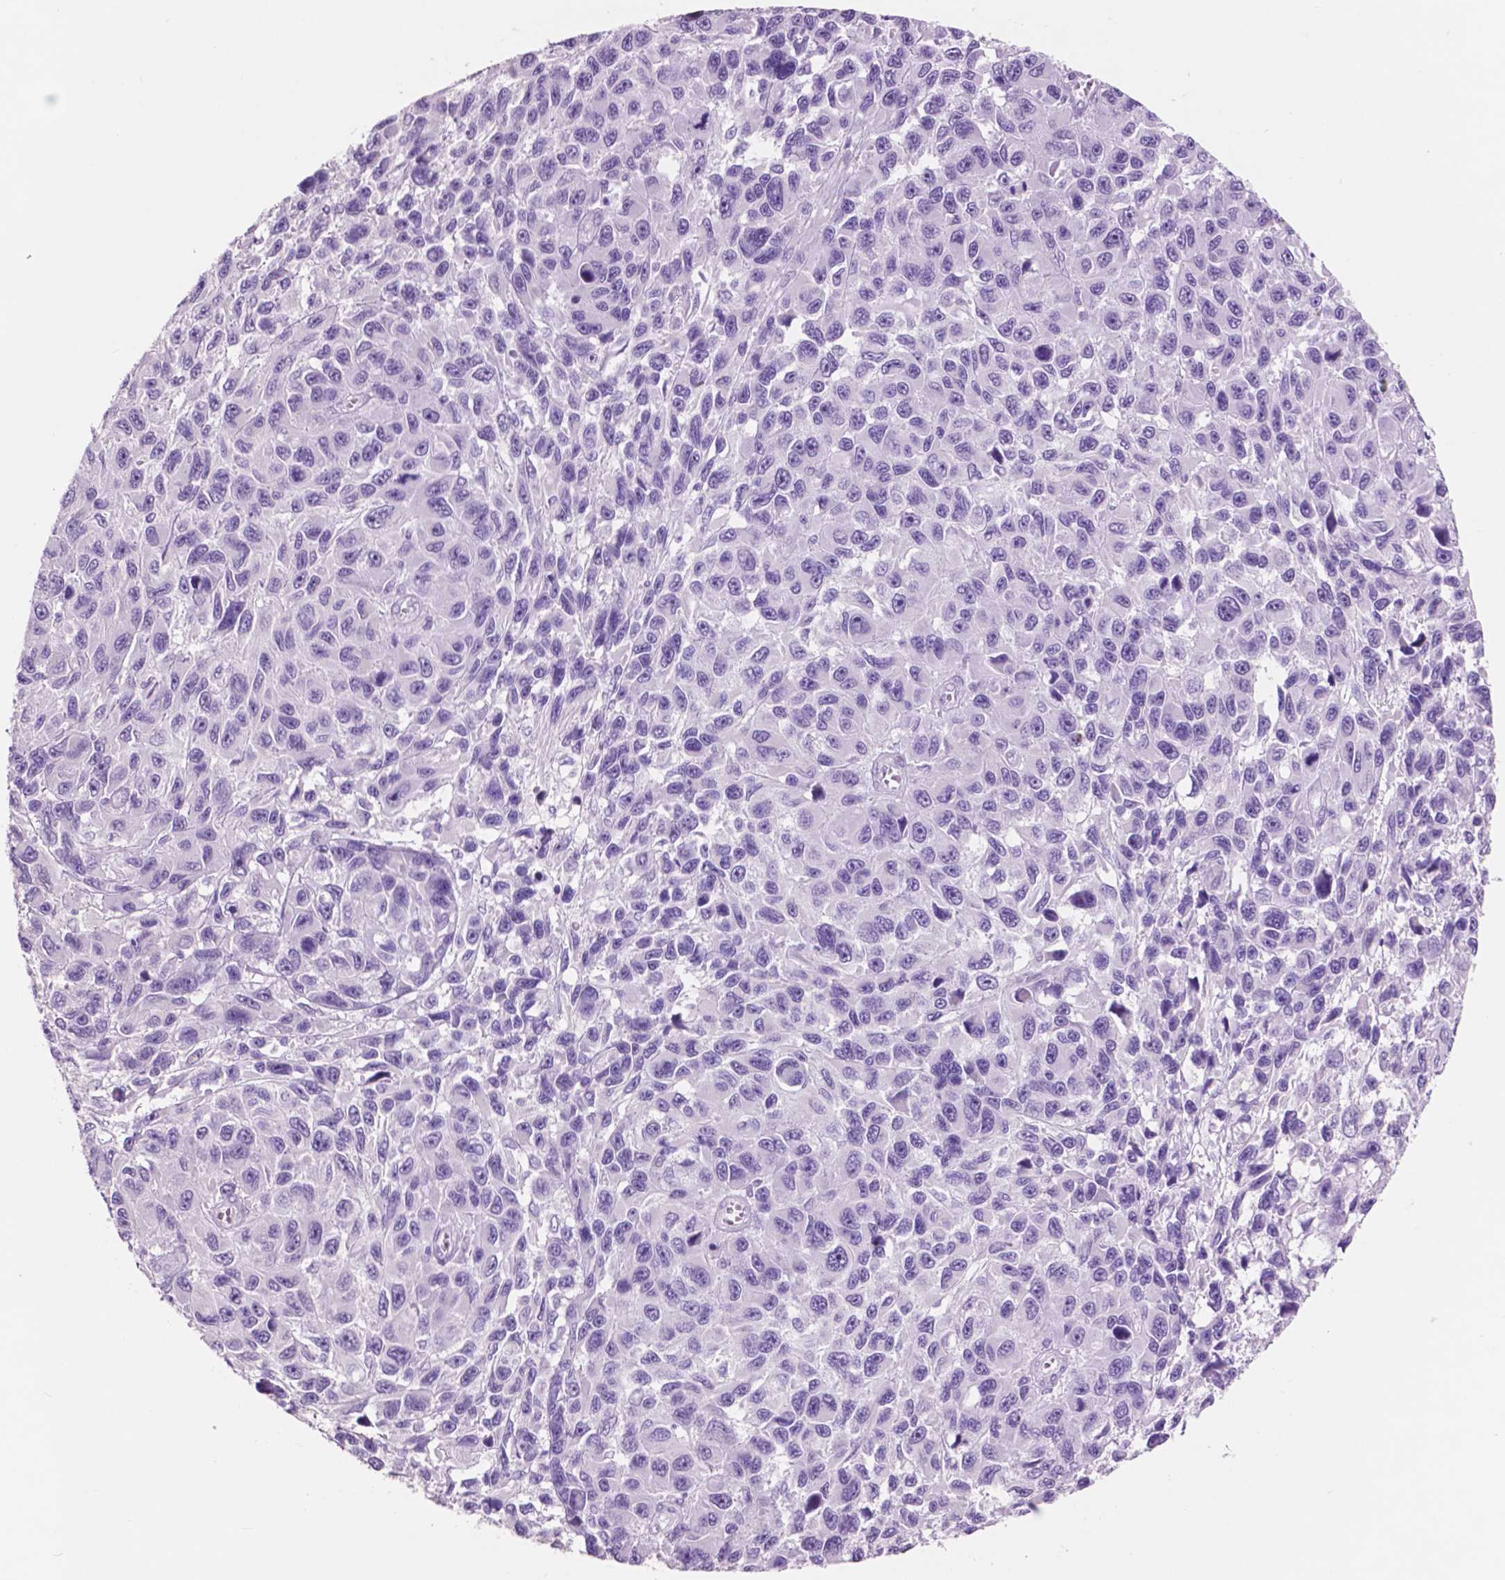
{"staining": {"intensity": "negative", "quantity": "none", "location": "none"}, "tissue": "melanoma", "cell_type": "Tumor cells", "image_type": "cancer", "snomed": [{"axis": "morphology", "description": "Malignant melanoma, NOS"}, {"axis": "topography", "description": "Skin"}], "caption": "This is a image of immunohistochemistry staining of melanoma, which shows no staining in tumor cells. (Brightfield microscopy of DAB immunohistochemistry at high magnification).", "gene": "IDO1", "patient": {"sex": "male", "age": 53}}